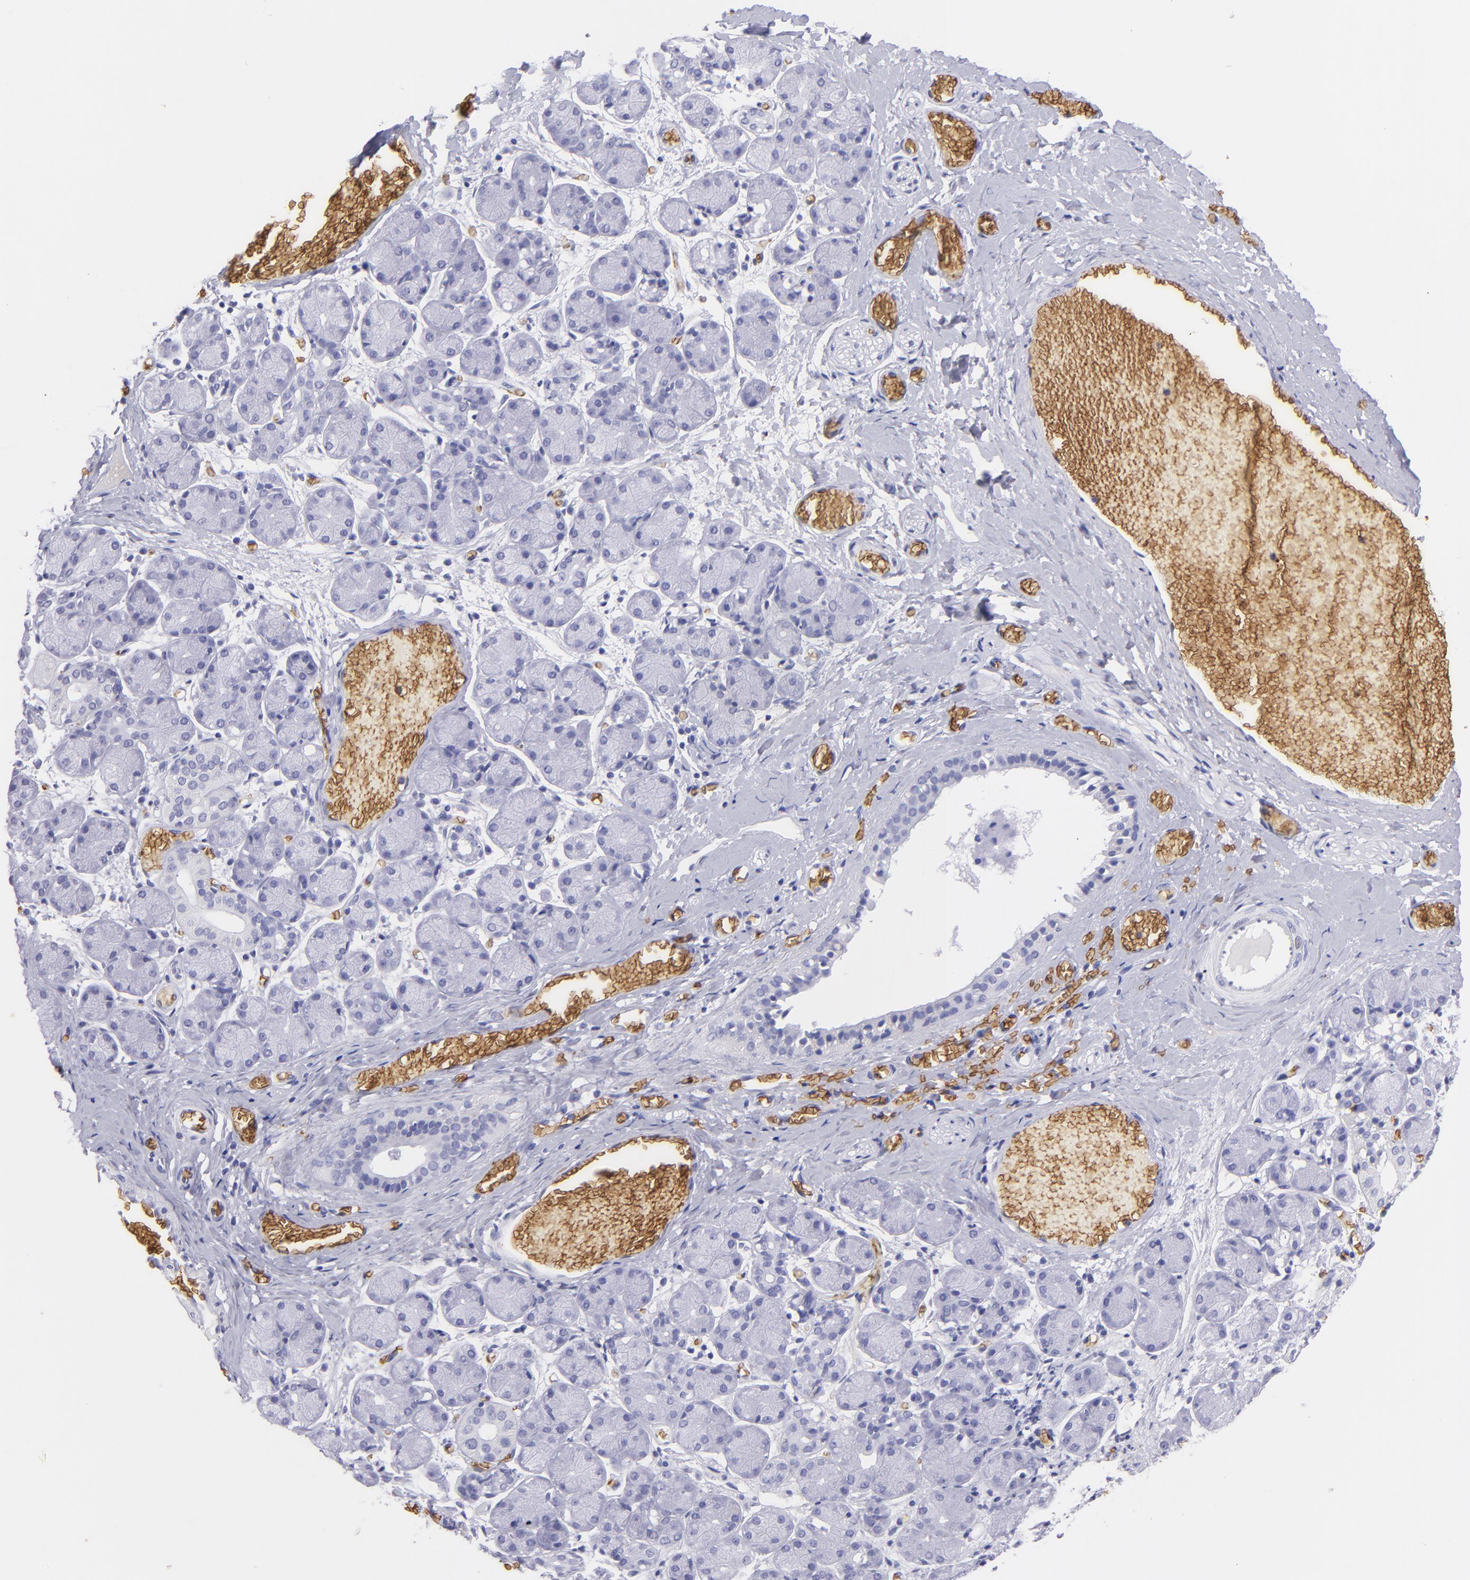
{"staining": {"intensity": "negative", "quantity": "none", "location": "none"}, "tissue": "salivary gland", "cell_type": "Glandular cells", "image_type": "normal", "snomed": [{"axis": "morphology", "description": "Normal tissue, NOS"}, {"axis": "topography", "description": "Salivary gland"}], "caption": "This is an IHC histopathology image of unremarkable salivary gland. There is no expression in glandular cells.", "gene": "GYPA", "patient": {"sex": "female", "age": 24}}